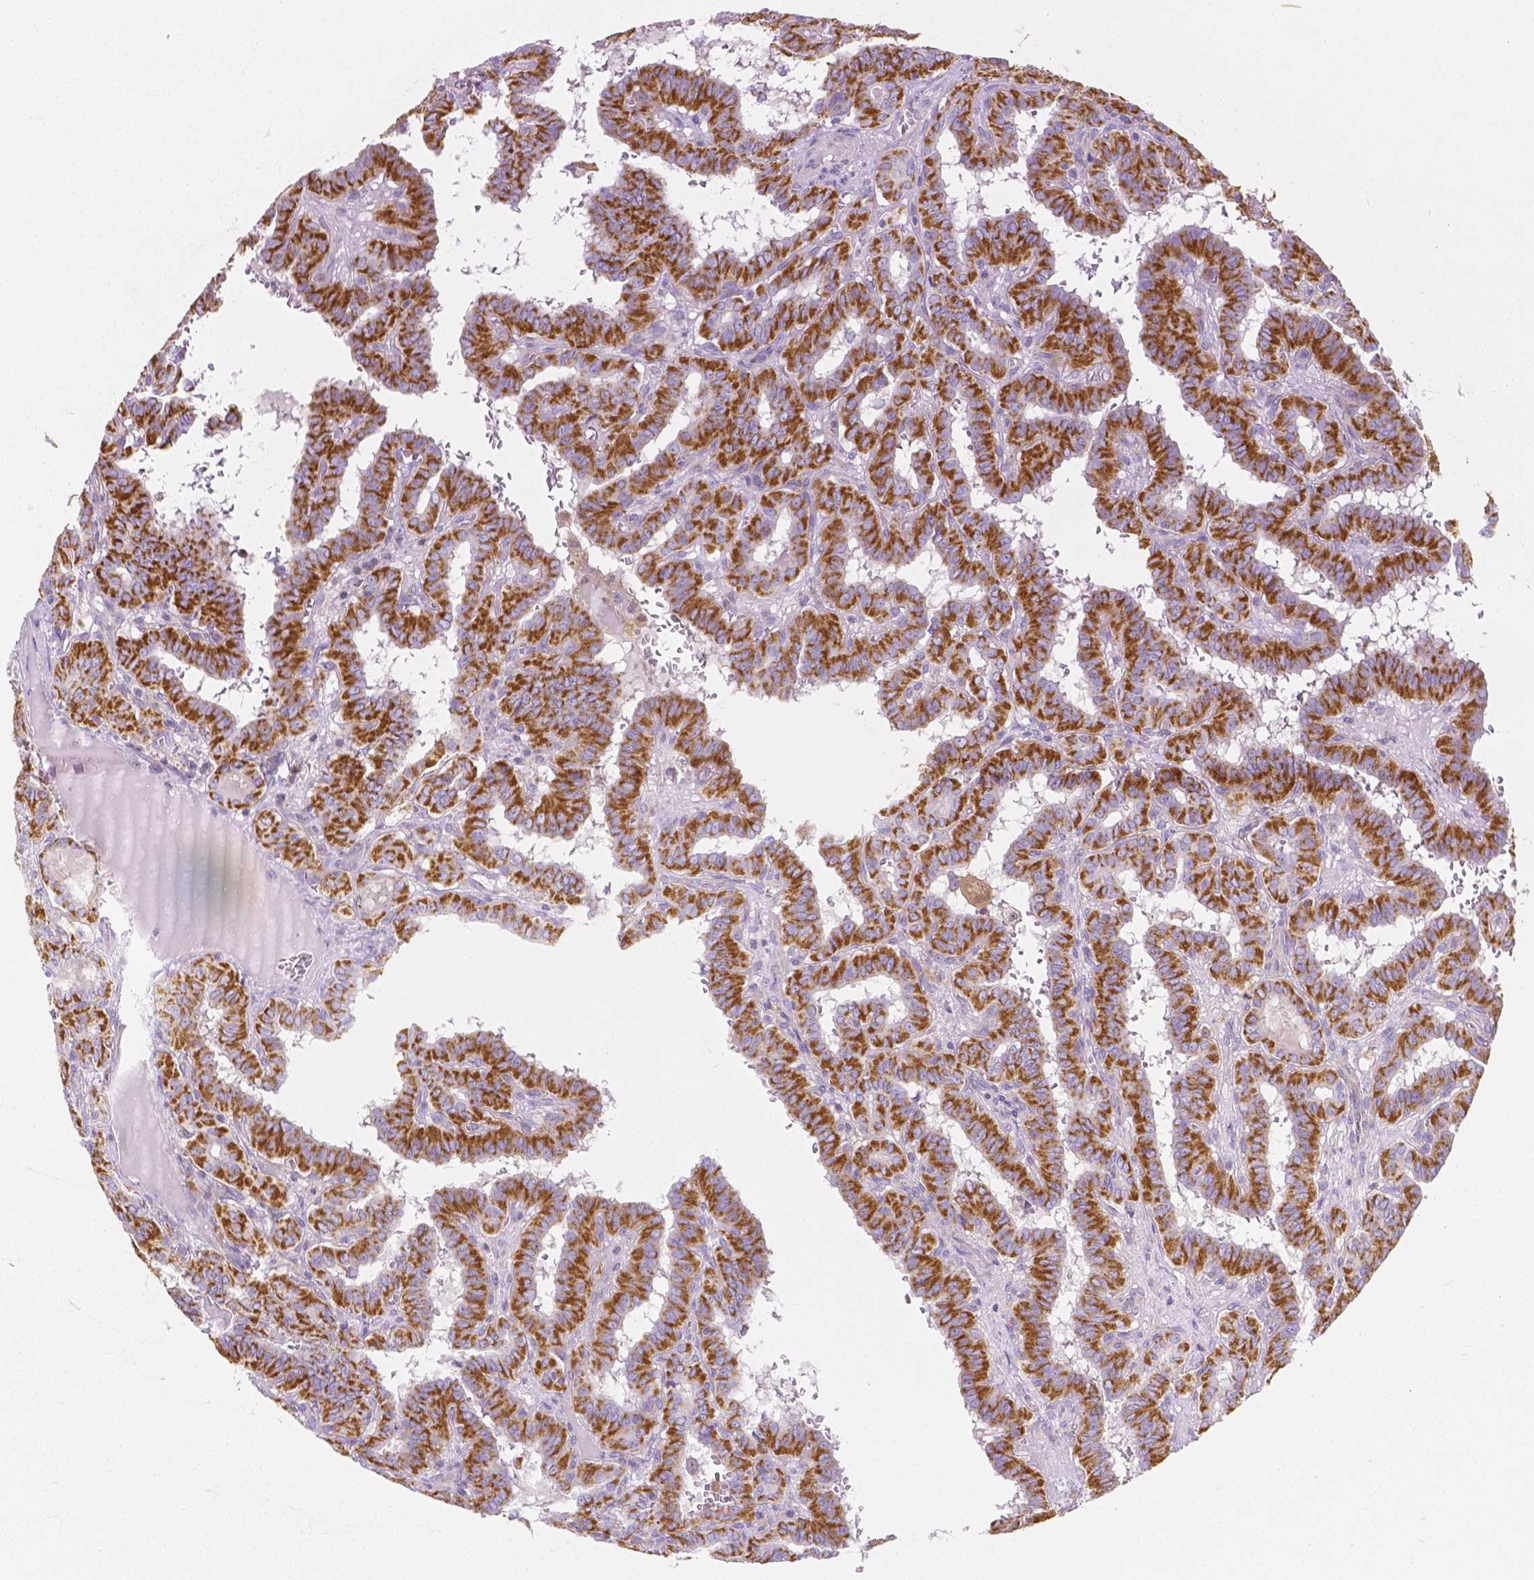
{"staining": {"intensity": "strong", "quantity": ">75%", "location": "cytoplasmic/membranous"}, "tissue": "thyroid cancer", "cell_type": "Tumor cells", "image_type": "cancer", "snomed": [{"axis": "morphology", "description": "Papillary adenocarcinoma, NOS"}, {"axis": "topography", "description": "Thyroid gland"}], "caption": "Immunohistochemistry (IHC) staining of thyroid papillary adenocarcinoma, which shows high levels of strong cytoplasmic/membranous expression in approximately >75% of tumor cells indicating strong cytoplasmic/membranous protein staining. The staining was performed using DAB (3,3'-diaminobenzidine) (brown) for protein detection and nuclei were counterstained in hematoxylin (blue).", "gene": "SGTB", "patient": {"sex": "female", "age": 21}}